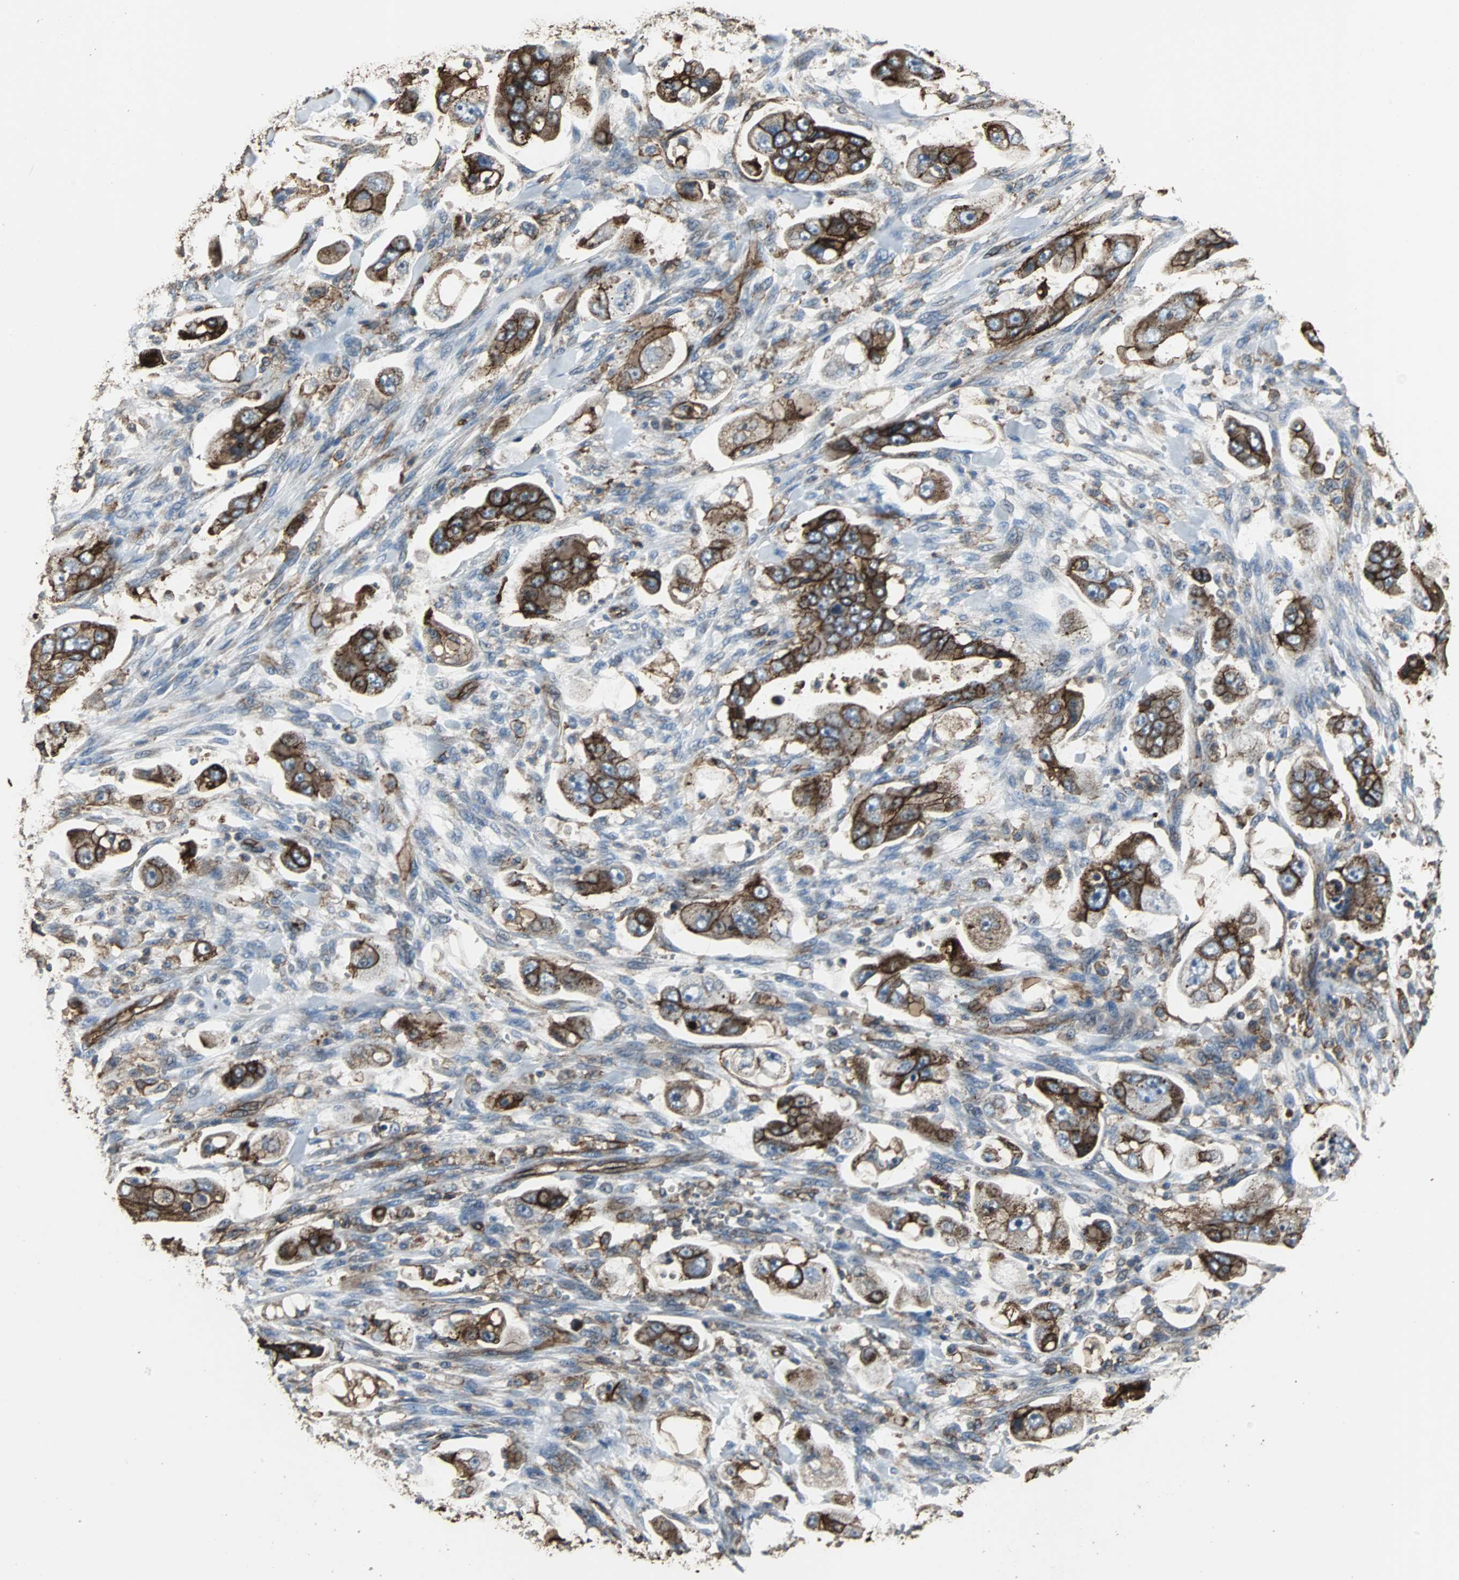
{"staining": {"intensity": "moderate", "quantity": ">75%", "location": "cytoplasmic/membranous"}, "tissue": "stomach cancer", "cell_type": "Tumor cells", "image_type": "cancer", "snomed": [{"axis": "morphology", "description": "Adenocarcinoma, NOS"}, {"axis": "topography", "description": "Stomach"}], "caption": "Human stomach adenocarcinoma stained with a protein marker displays moderate staining in tumor cells.", "gene": "F11R", "patient": {"sex": "male", "age": 62}}